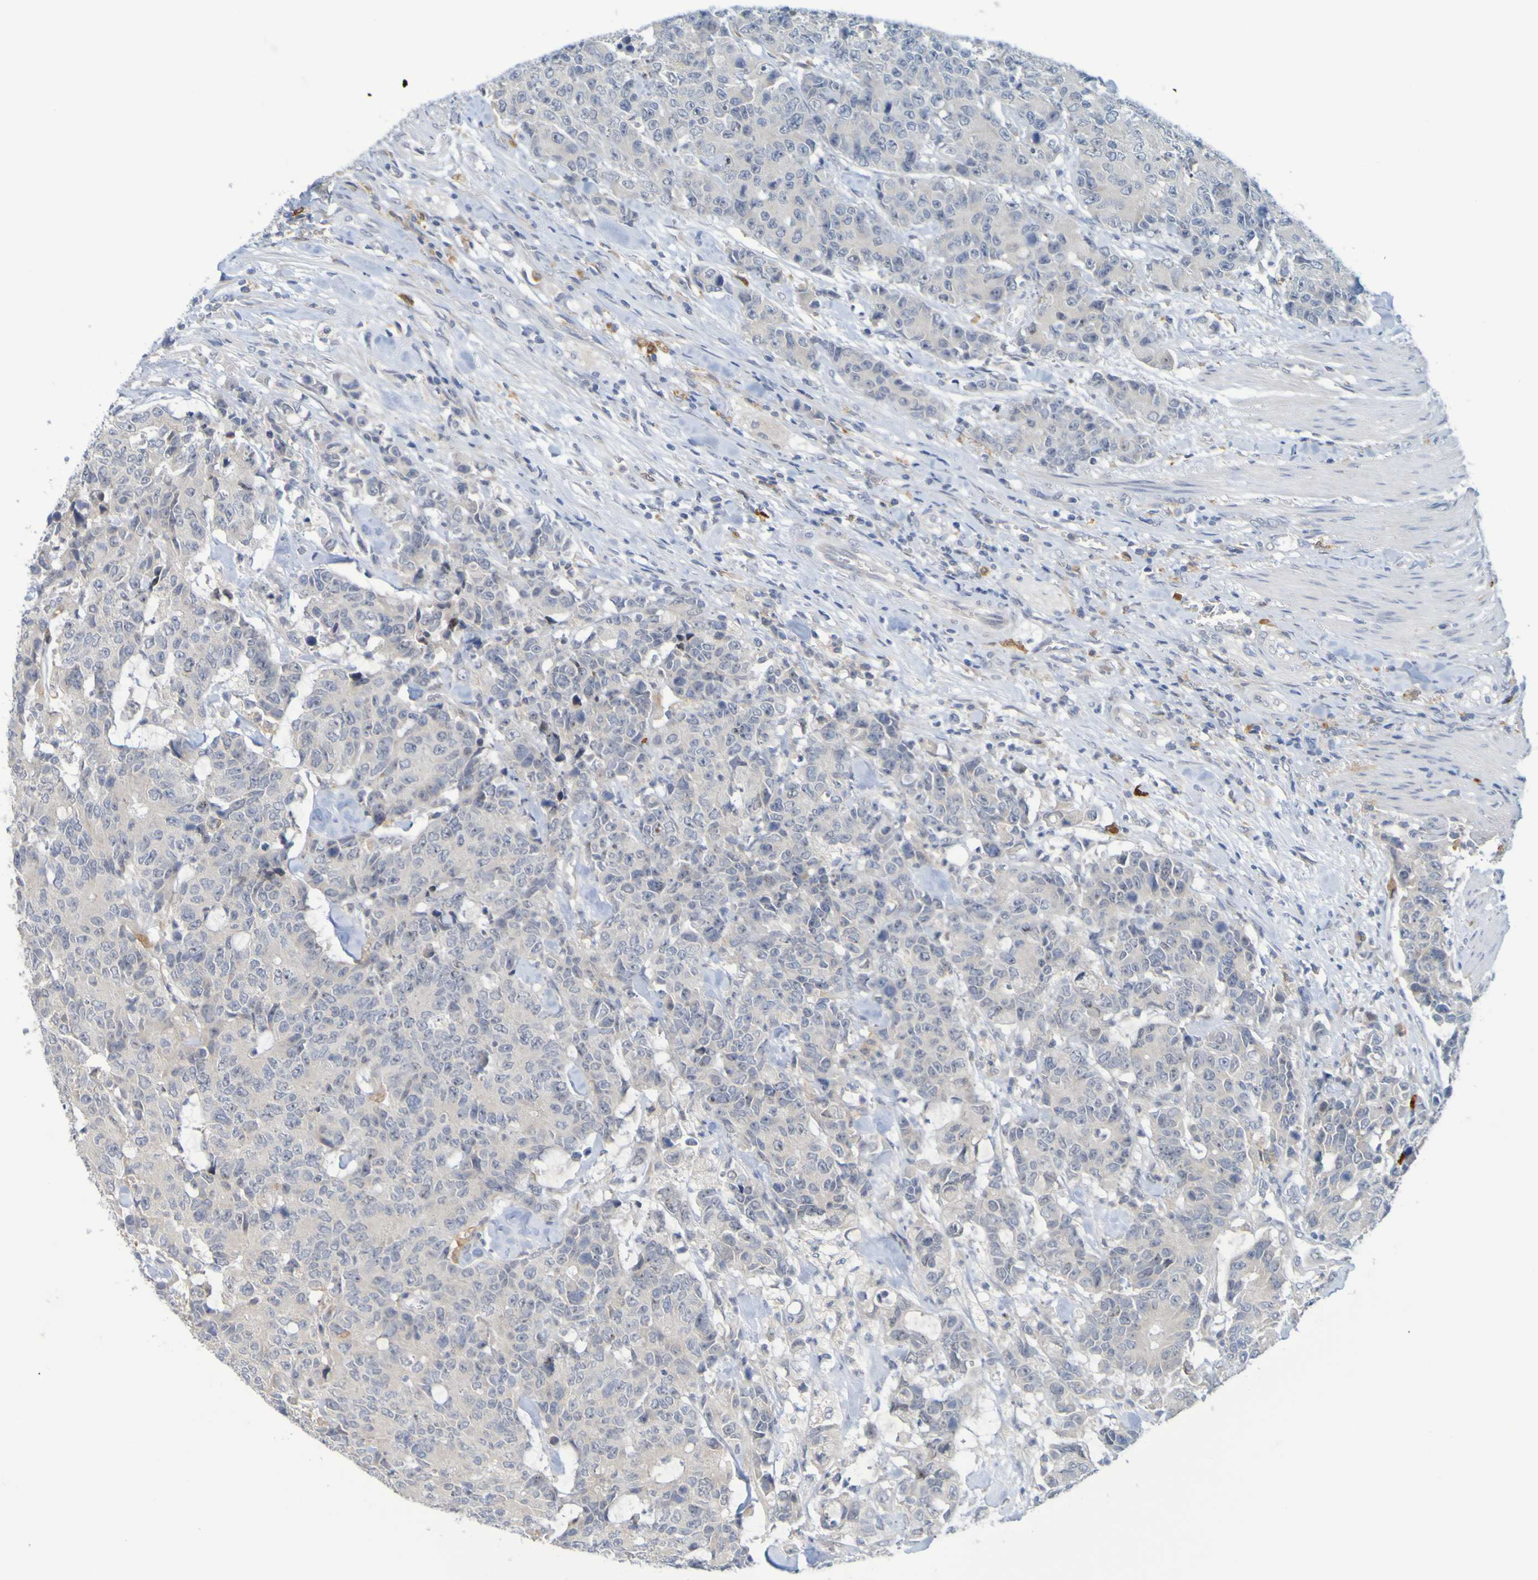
{"staining": {"intensity": "weak", "quantity": "<25%", "location": "cytoplasmic/membranous"}, "tissue": "colorectal cancer", "cell_type": "Tumor cells", "image_type": "cancer", "snomed": [{"axis": "morphology", "description": "Adenocarcinoma, NOS"}, {"axis": "topography", "description": "Colon"}], "caption": "Tumor cells are negative for brown protein staining in adenocarcinoma (colorectal).", "gene": "LILRB5", "patient": {"sex": "female", "age": 86}}